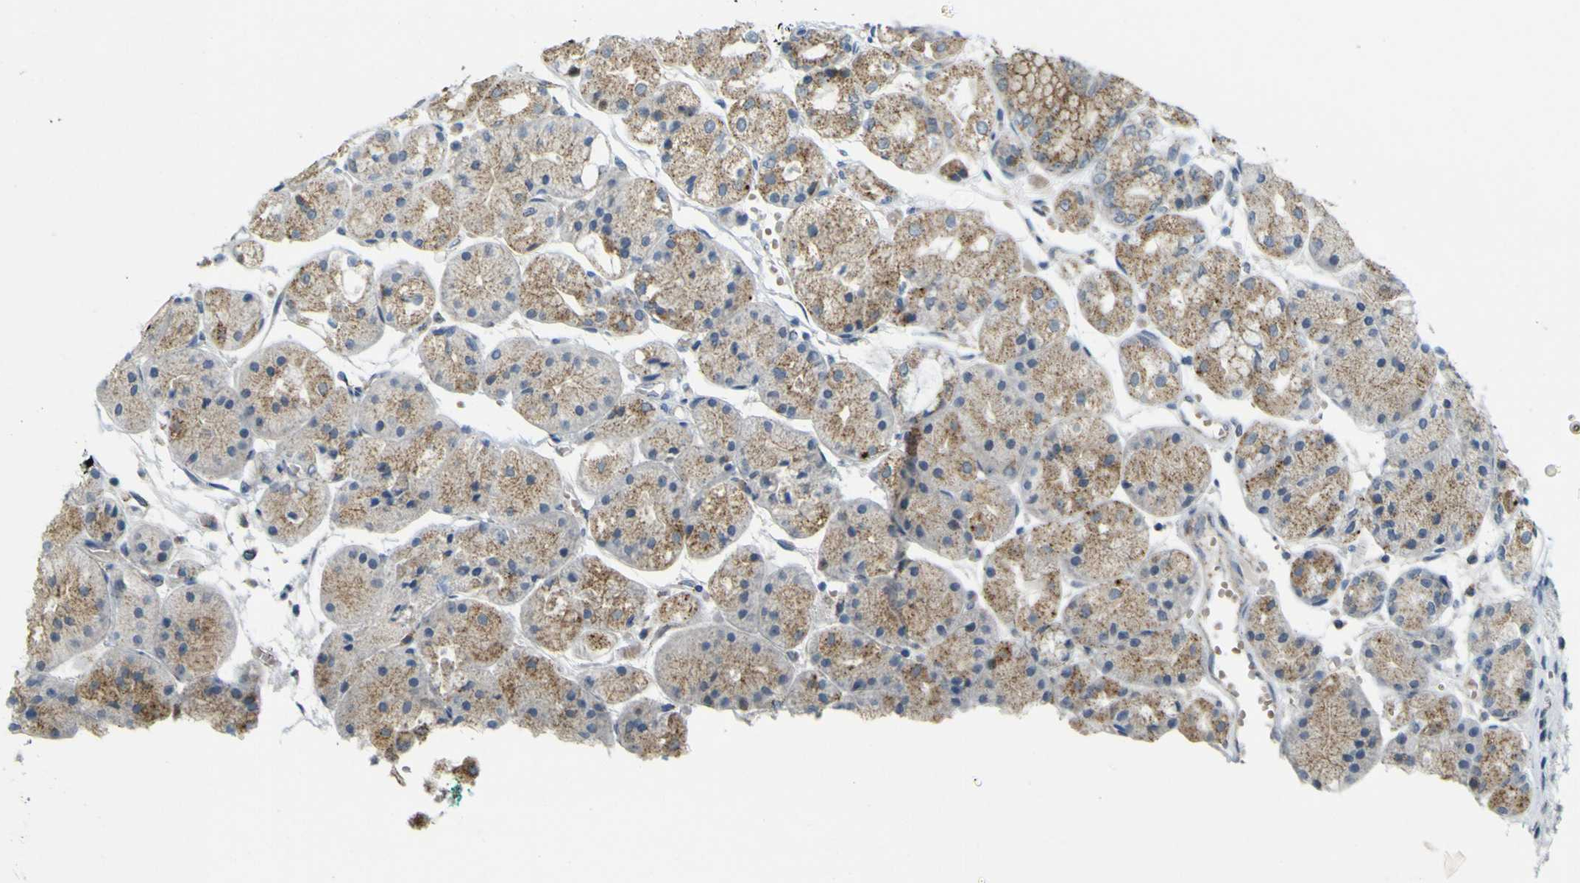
{"staining": {"intensity": "moderate", "quantity": ">75%", "location": "cytoplasmic/membranous"}, "tissue": "stomach", "cell_type": "Glandular cells", "image_type": "normal", "snomed": [{"axis": "morphology", "description": "Normal tissue, NOS"}, {"axis": "topography", "description": "Stomach, upper"}], "caption": "Moderate cytoplasmic/membranous staining is seen in approximately >75% of glandular cells in unremarkable stomach. (IHC, brightfield microscopy, high magnification).", "gene": "ACBD5", "patient": {"sex": "male", "age": 72}}